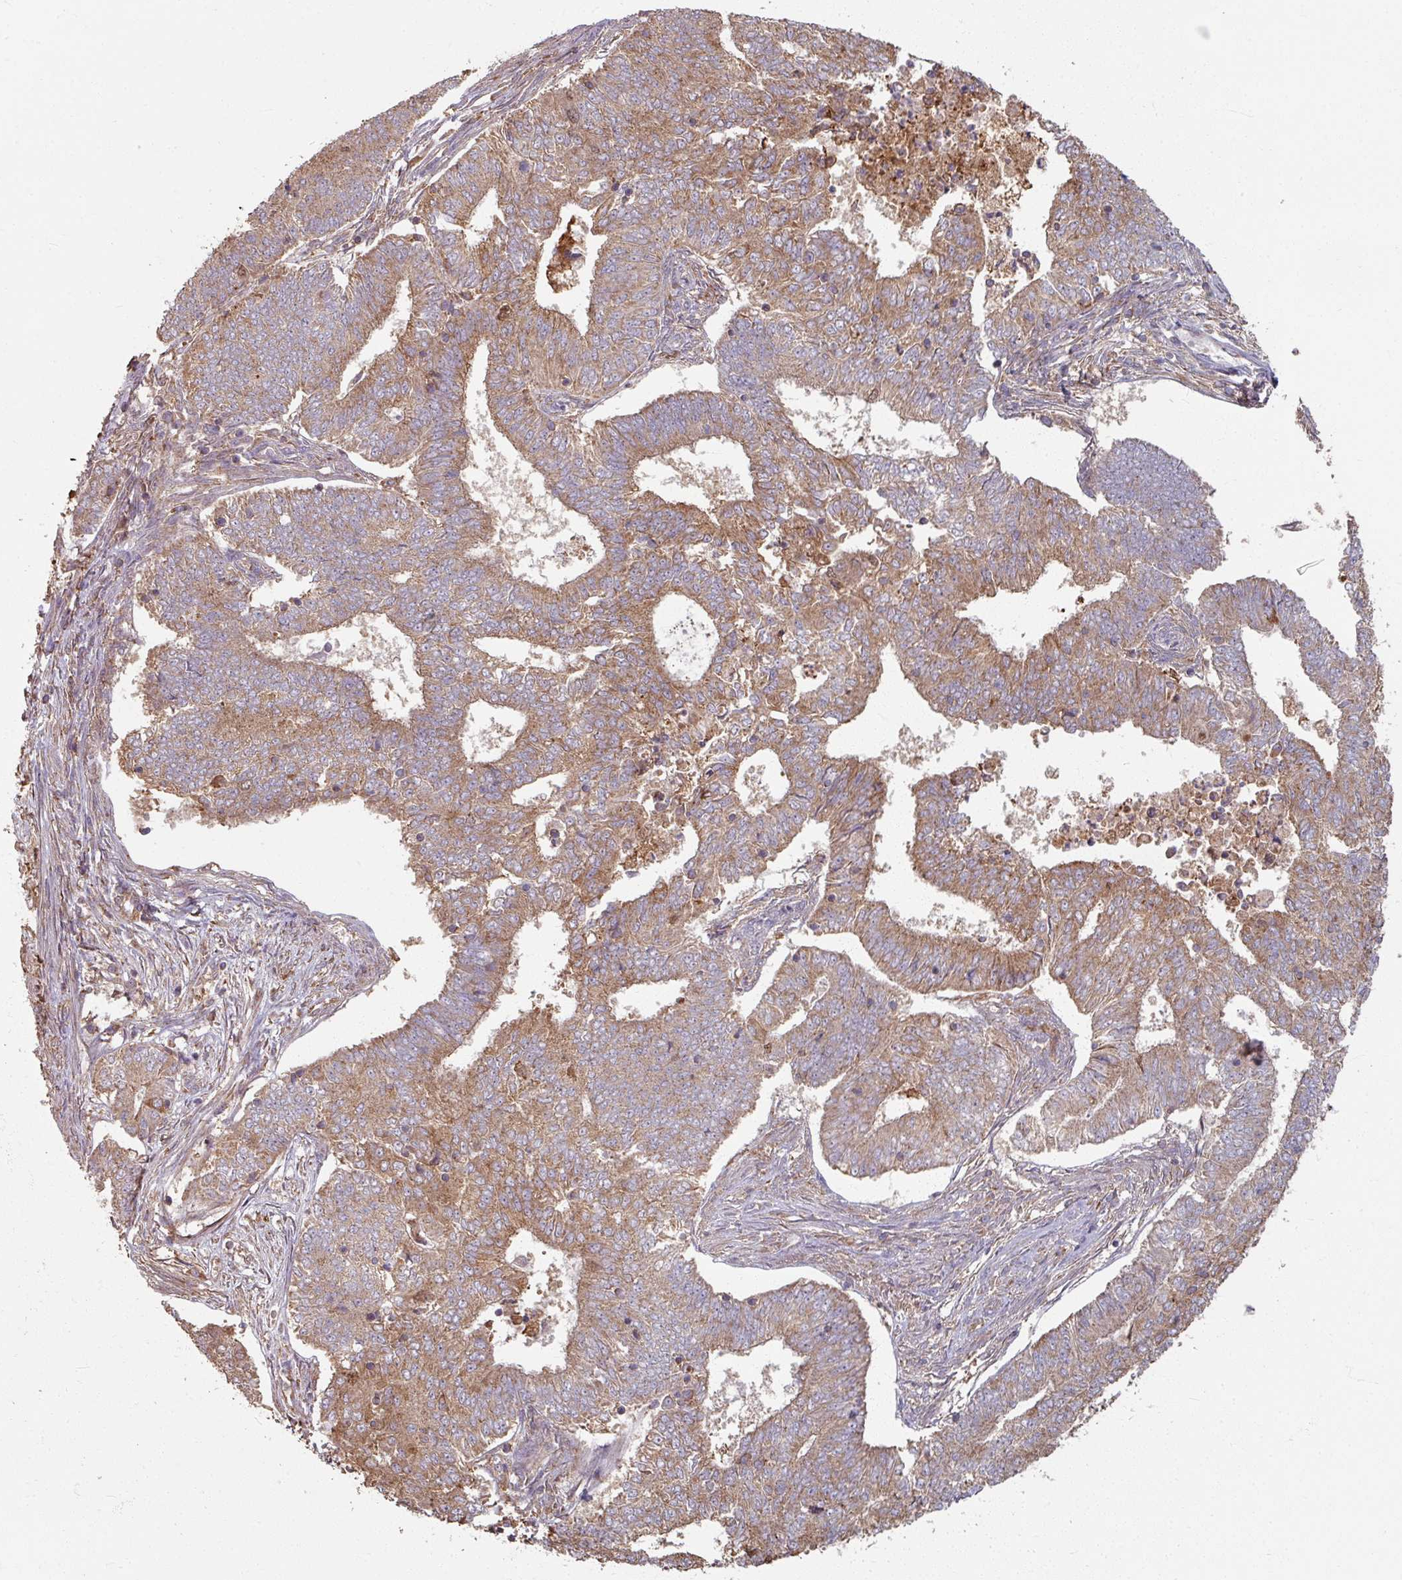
{"staining": {"intensity": "moderate", "quantity": ">75%", "location": "cytoplasmic/membranous"}, "tissue": "endometrial cancer", "cell_type": "Tumor cells", "image_type": "cancer", "snomed": [{"axis": "morphology", "description": "Adenocarcinoma, NOS"}, {"axis": "topography", "description": "Endometrium"}], "caption": "Protein expression analysis of human adenocarcinoma (endometrial) reveals moderate cytoplasmic/membranous expression in about >75% of tumor cells.", "gene": "CCDC68", "patient": {"sex": "female", "age": 62}}